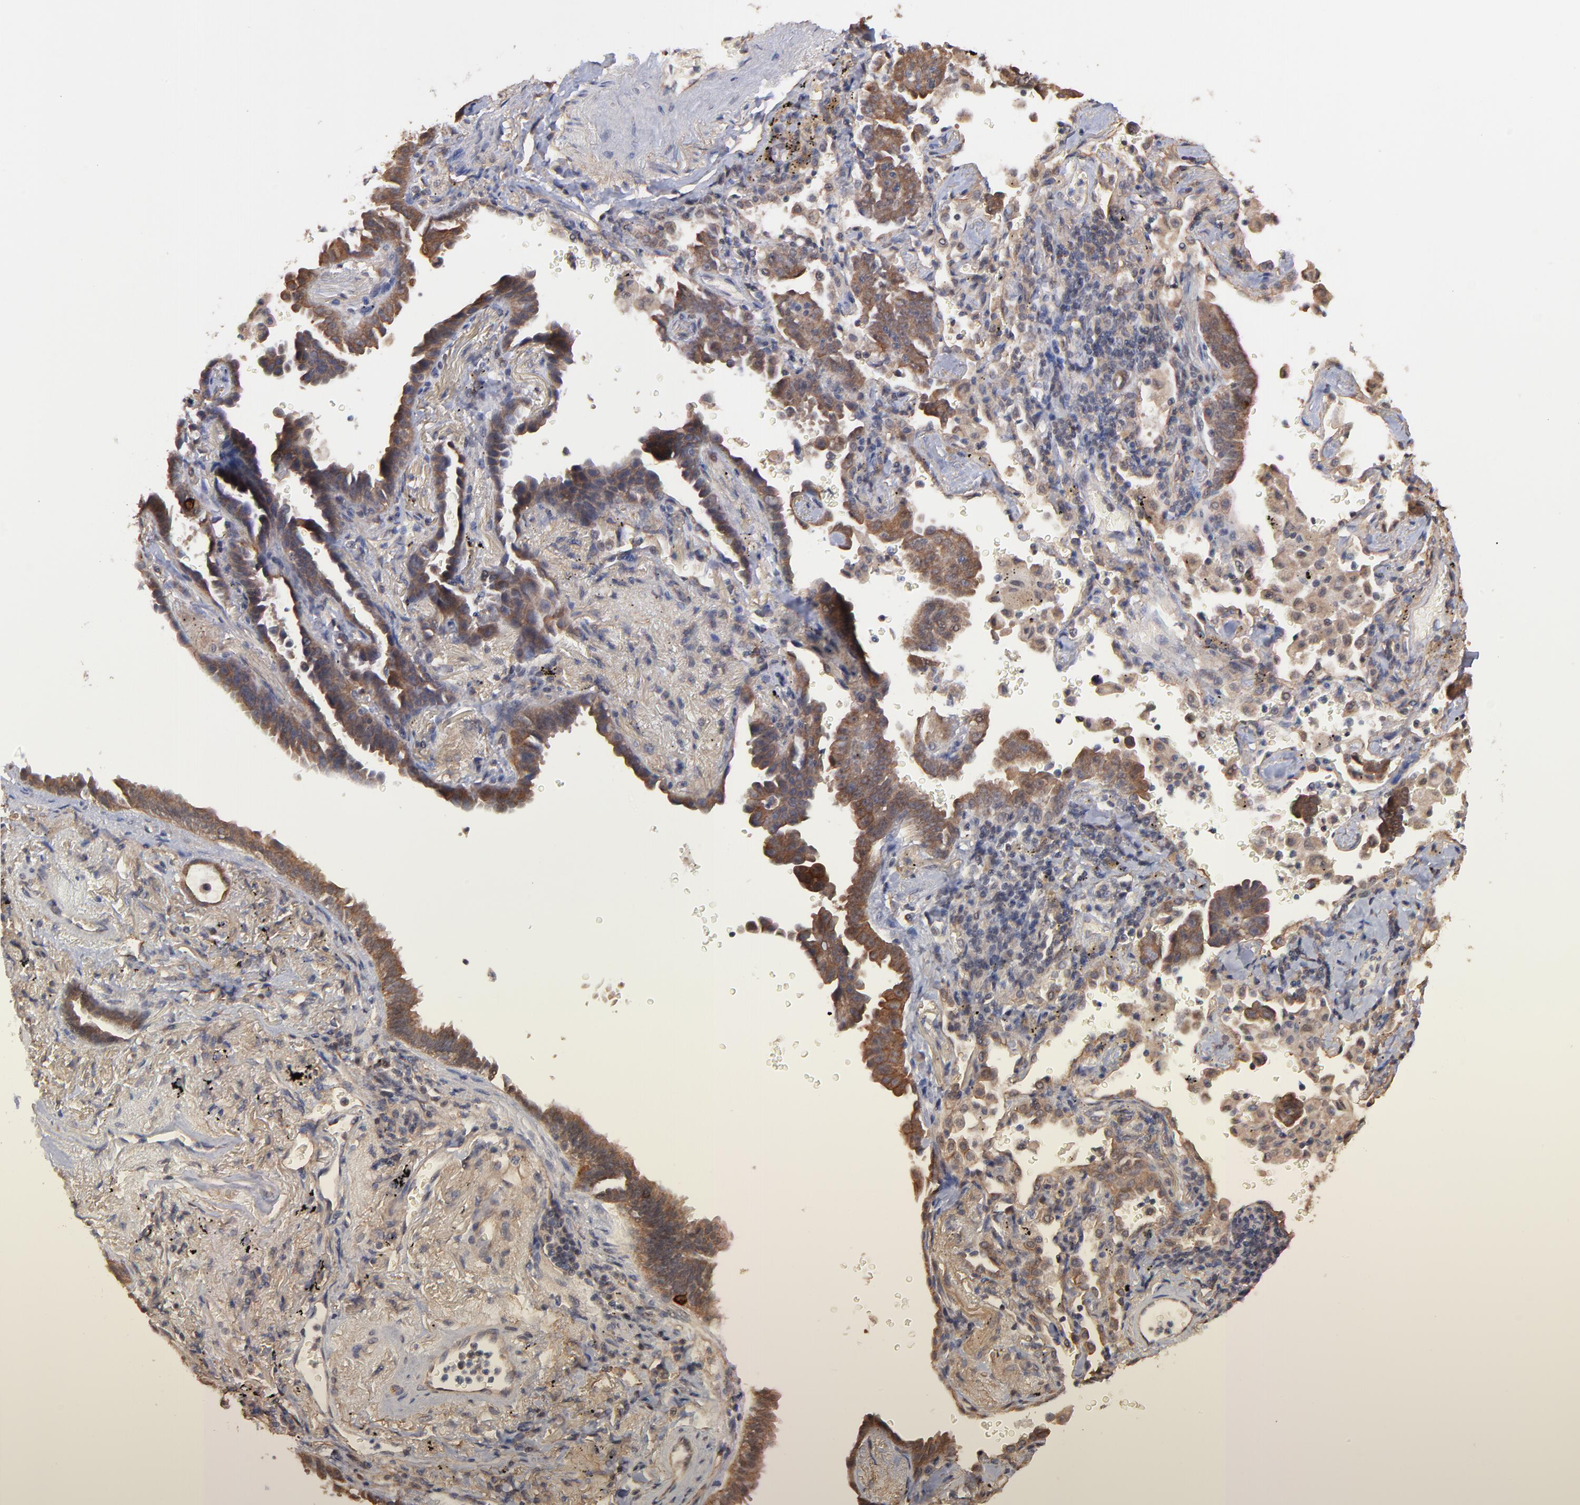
{"staining": {"intensity": "moderate", "quantity": ">75%", "location": "cytoplasmic/membranous"}, "tissue": "lung cancer", "cell_type": "Tumor cells", "image_type": "cancer", "snomed": [{"axis": "morphology", "description": "Adenocarcinoma, NOS"}, {"axis": "topography", "description": "Lung"}], "caption": "About >75% of tumor cells in lung cancer display moderate cytoplasmic/membranous protein expression as visualized by brown immunohistochemical staining.", "gene": "STAP2", "patient": {"sex": "female", "age": 64}}